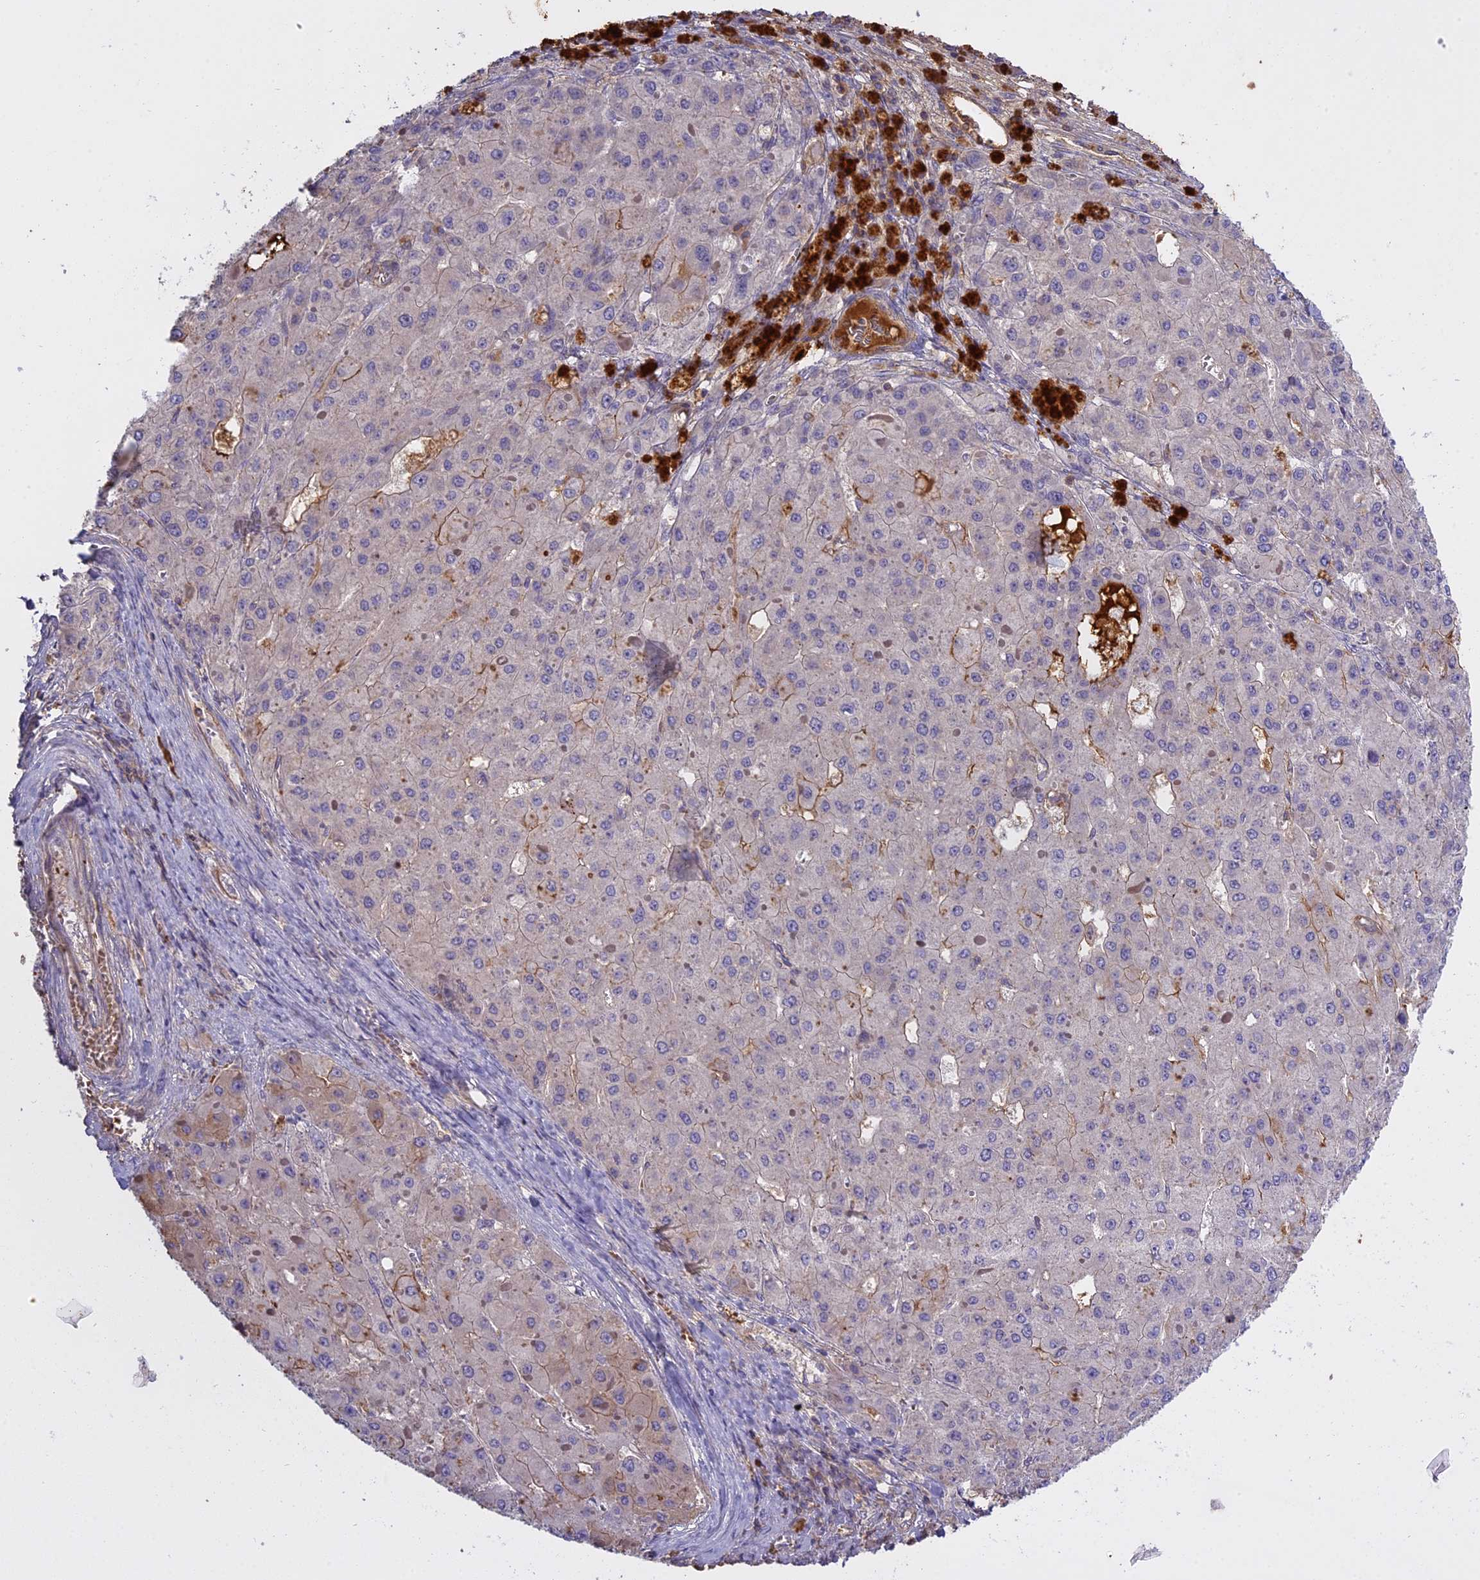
{"staining": {"intensity": "weak", "quantity": "<25%", "location": "cytoplasmic/membranous"}, "tissue": "liver cancer", "cell_type": "Tumor cells", "image_type": "cancer", "snomed": [{"axis": "morphology", "description": "Carcinoma, Hepatocellular, NOS"}, {"axis": "topography", "description": "Liver"}], "caption": "This is a photomicrograph of IHC staining of liver cancer, which shows no staining in tumor cells. (Brightfield microscopy of DAB (3,3'-diaminobenzidine) IHC at high magnification).", "gene": "CFAP119", "patient": {"sex": "female", "age": 73}}